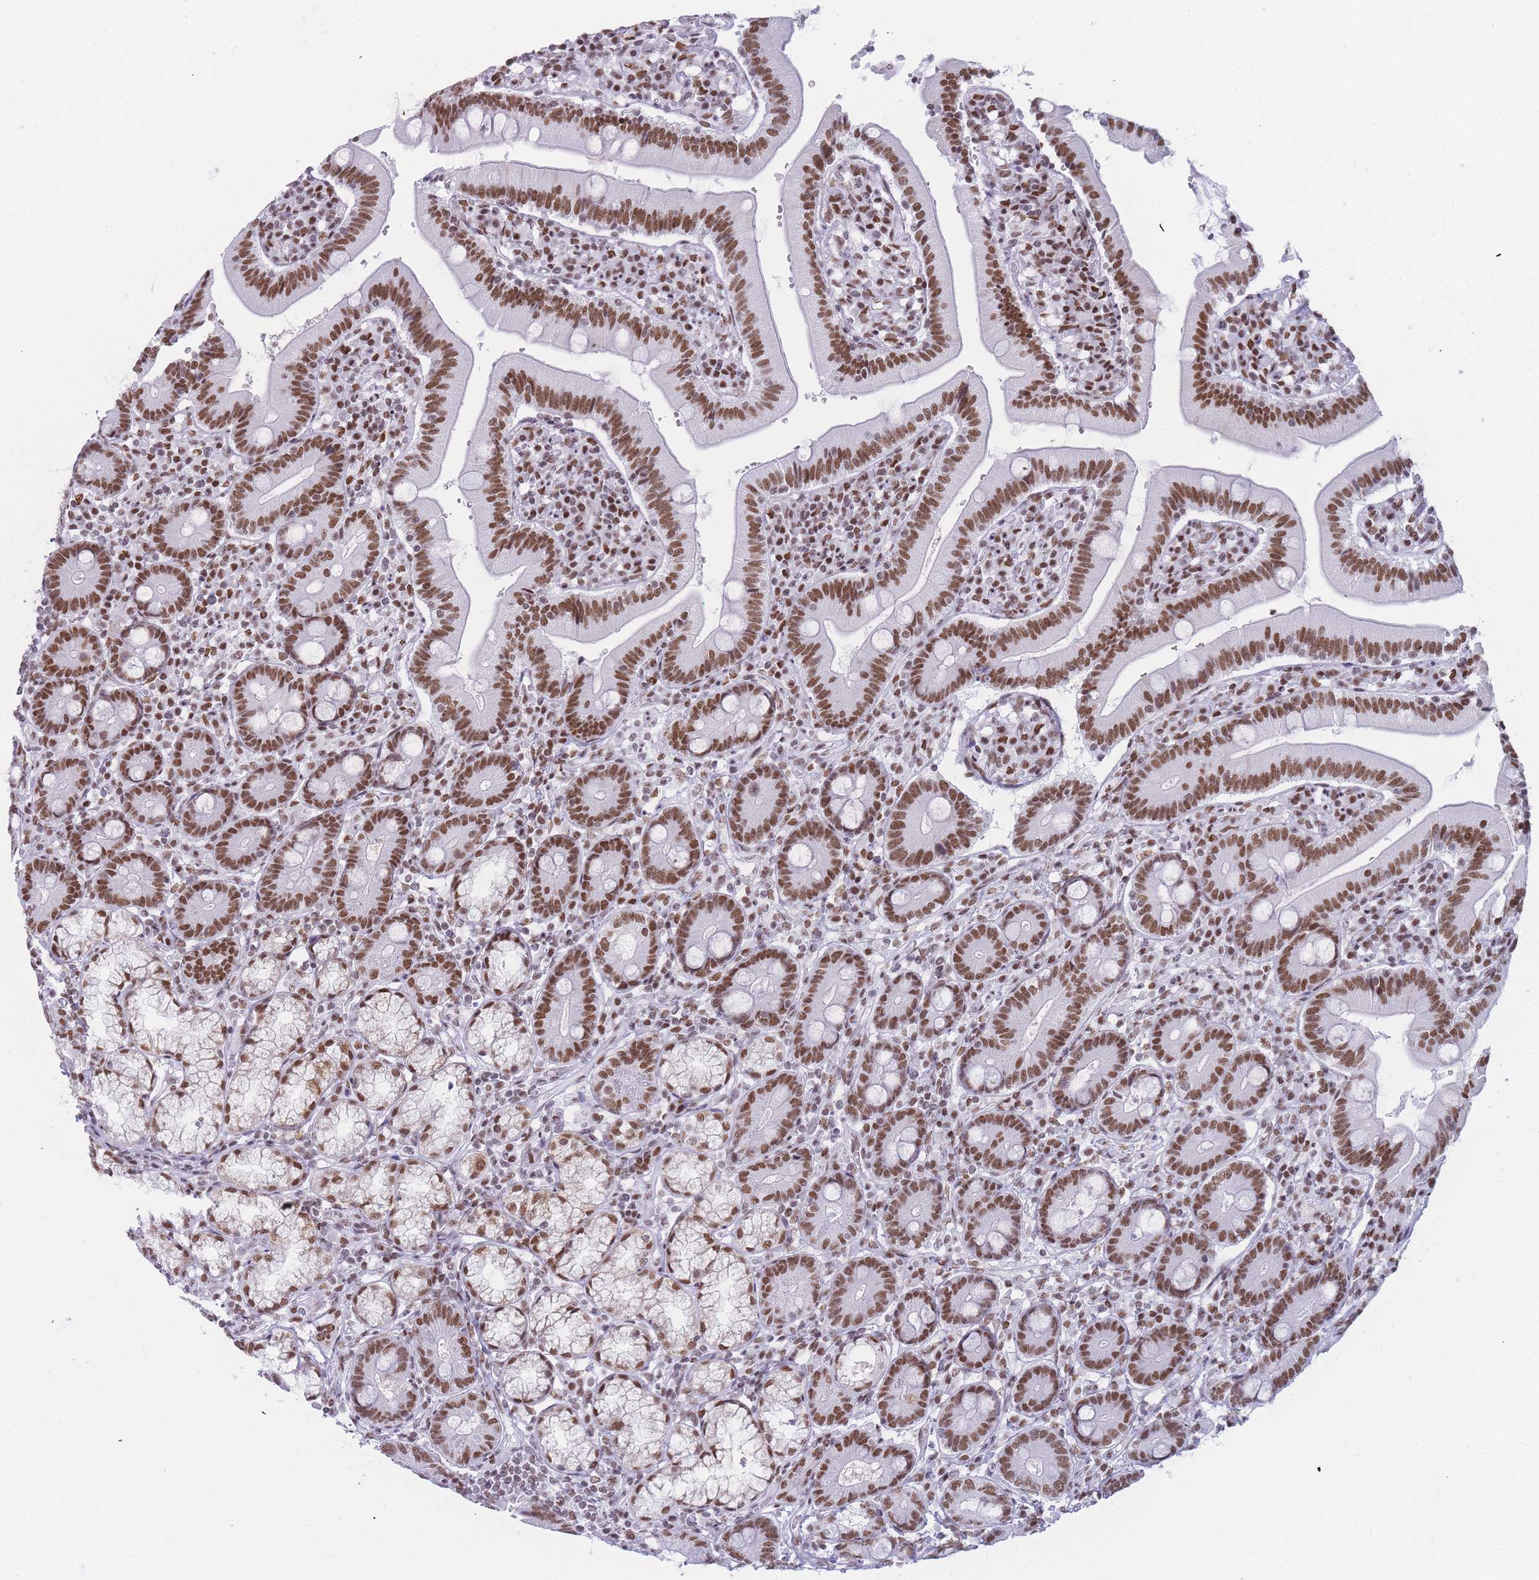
{"staining": {"intensity": "moderate", "quantity": ">75%", "location": "nuclear"}, "tissue": "duodenum", "cell_type": "Glandular cells", "image_type": "normal", "snomed": [{"axis": "morphology", "description": "Normal tissue, NOS"}, {"axis": "topography", "description": "Duodenum"}], "caption": "IHC histopathology image of normal duodenum: duodenum stained using immunohistochemistry (IHC) demonstrates medium levels of moderate protein expression localized specifically in the nuclear of glandular cells, appearing as a nuclear brown color.", "gene": "HNRNPUL1", "patient": {"sex": "female", "age": 67}}